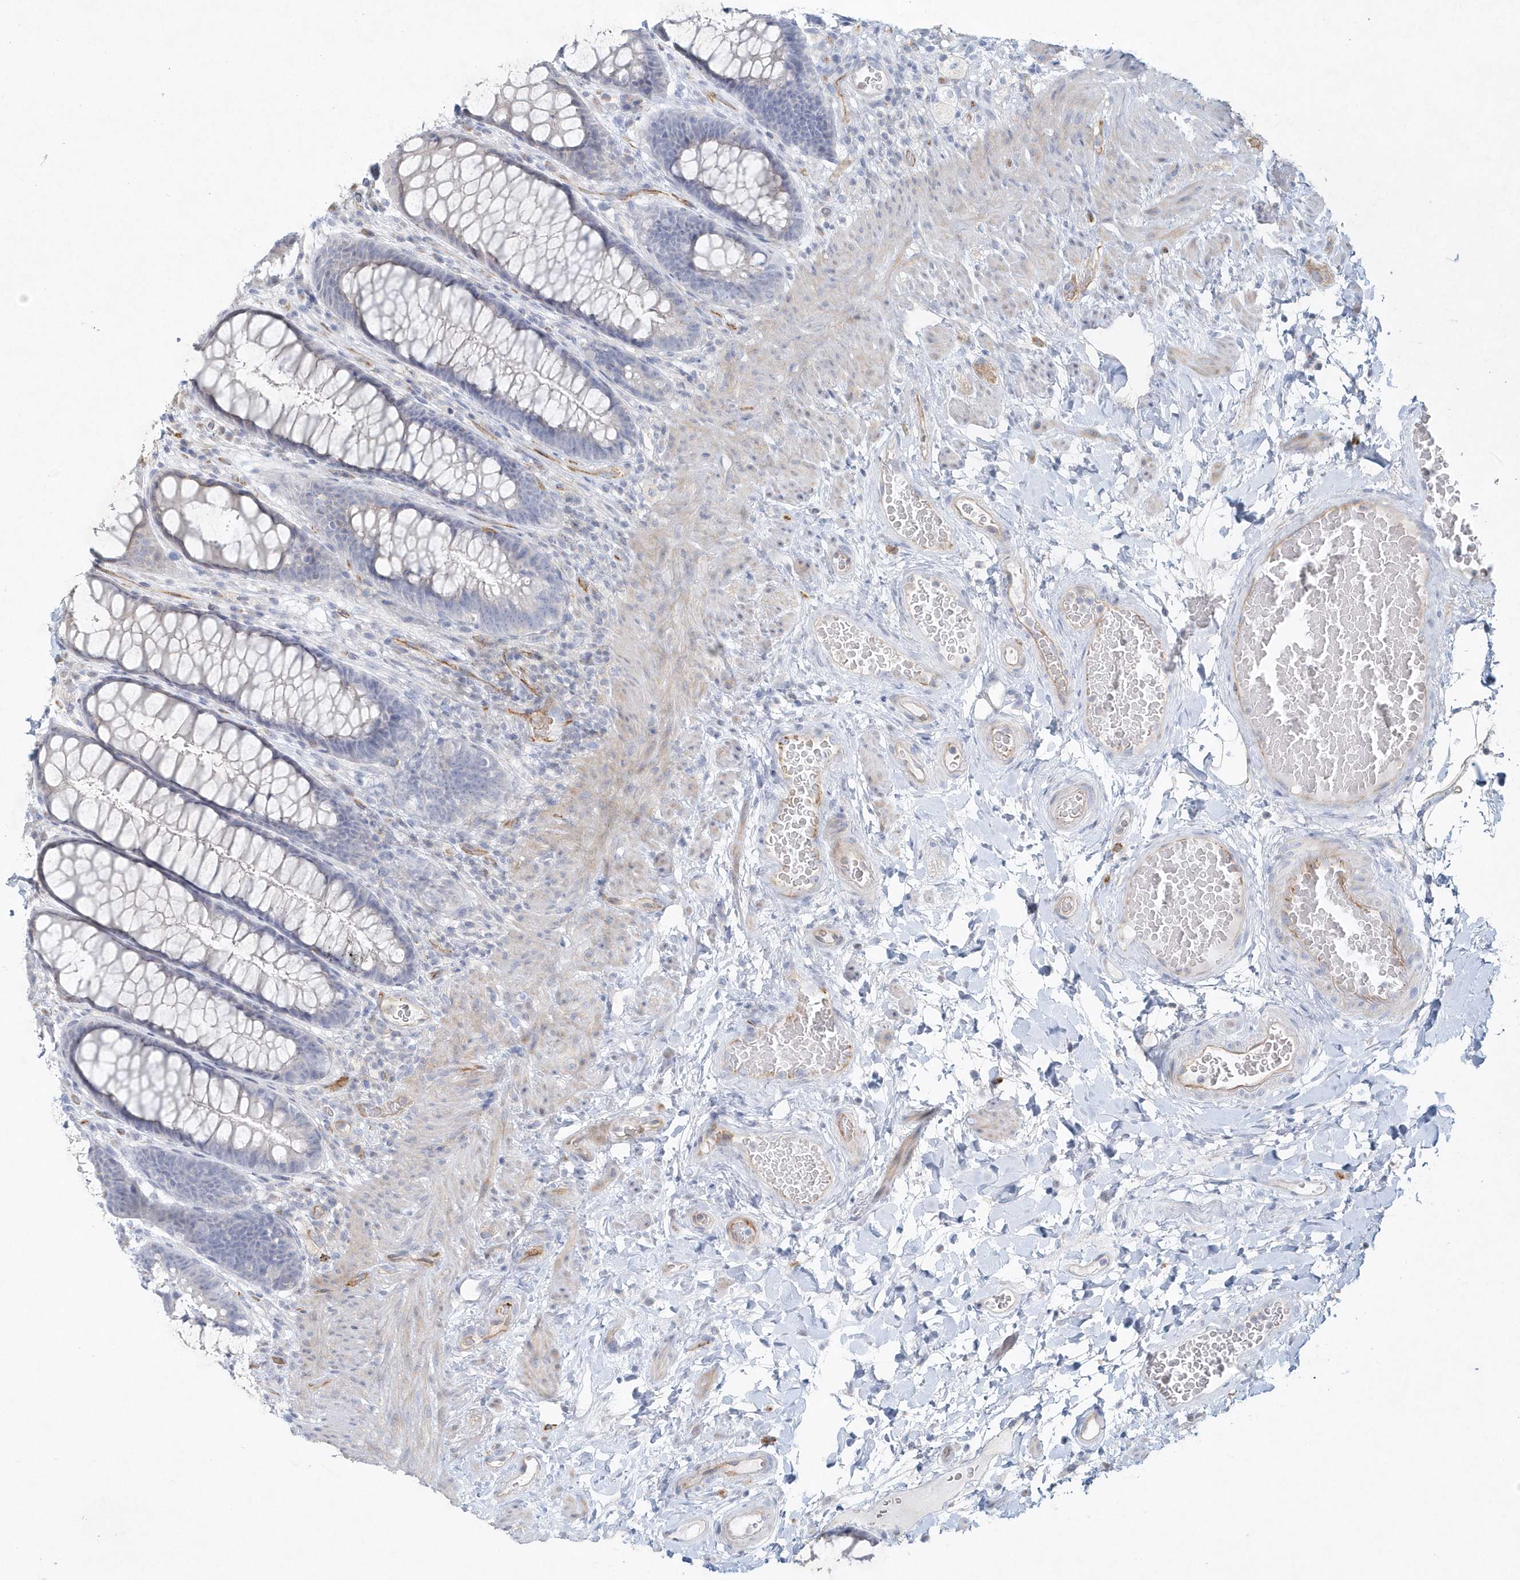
{"staining": {"intensity": "moderate", "quantity": "<25%", "location": "cytoplasmic/membranous"}, "tissue": "rectum", "cell_type": "Glandular cells", "image_type": "normal", "snomed": [{"axis": "morphology", "description": "Normal tissue, NOS"}, {"axis": "topography", "description": "Rectum"}], "caption": "Rectum stained with IHC reveals moderate cytoplasmic/membranous expression in approximately <25% of glandular cells. The staining was performed using DAB (3,3'-diaminobenzidine) to visualize the protein expression in brown, while the nuclei were stained in blue with hematoxylin (Magnification: 20x).", "gene": "DNAH1", "patient": {"sex": "female", "age": 46}}